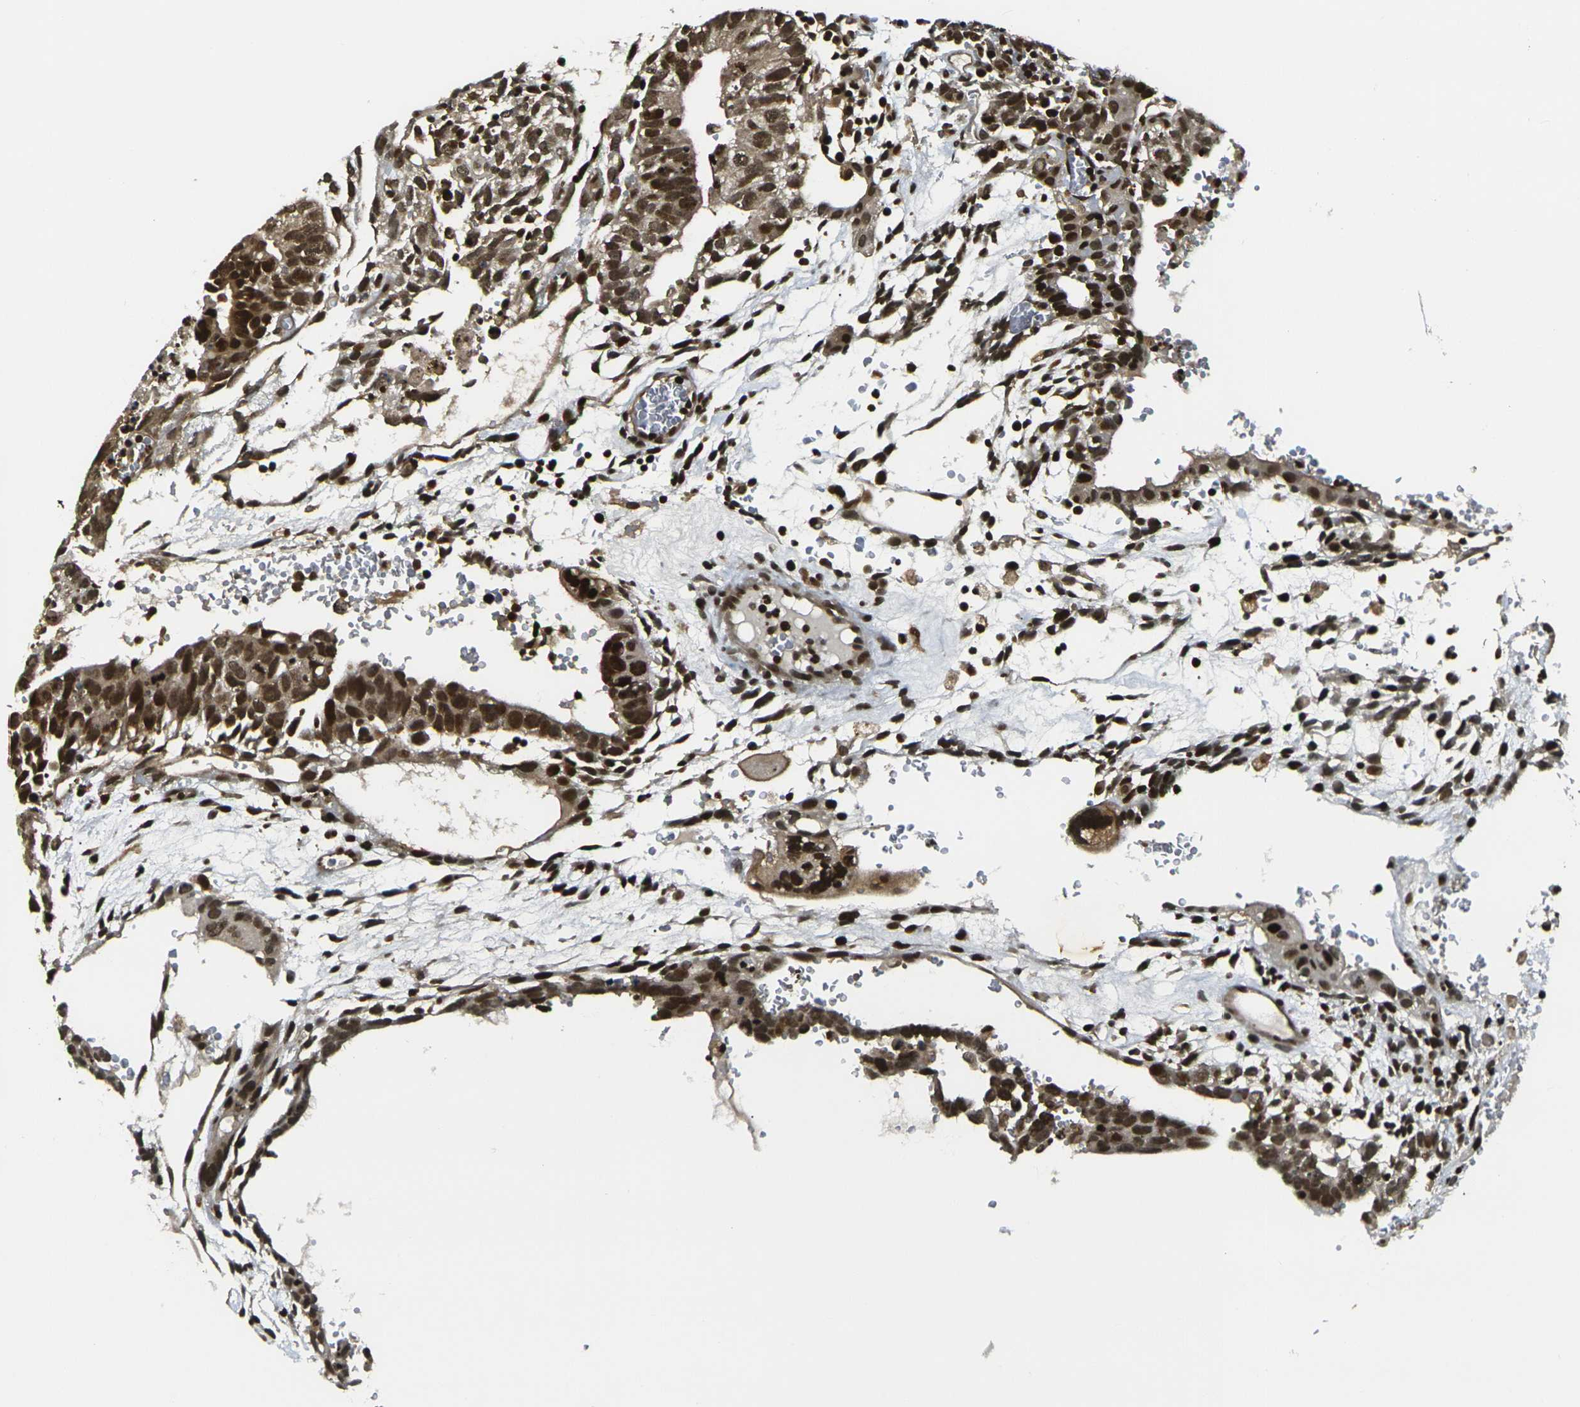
{"staining": {"intensity": "strong", "quantity": ">75%", "location": "cytoplasmic/membranous,nuclear"}, "tissue": "testis cancer", "cell_type": "Tumor cells", "image_type": "cancer", "snomed": [{"axis": "morphology", "description": "Seminoma, NOS"}, {"axis": "morphology", "description": "Carcinoma, Embryonal, NOS"}, {"axis": "topography", "description": "Testis"}], "caption": "Human testis seminoma stained for a protein (brown) exhibits strong cytoplasmic/membranous and nuclear positive expression in about >75% of tumor cells.", "gene": "ACTL6A", "patient": {"sex": "male", "age": 52}}